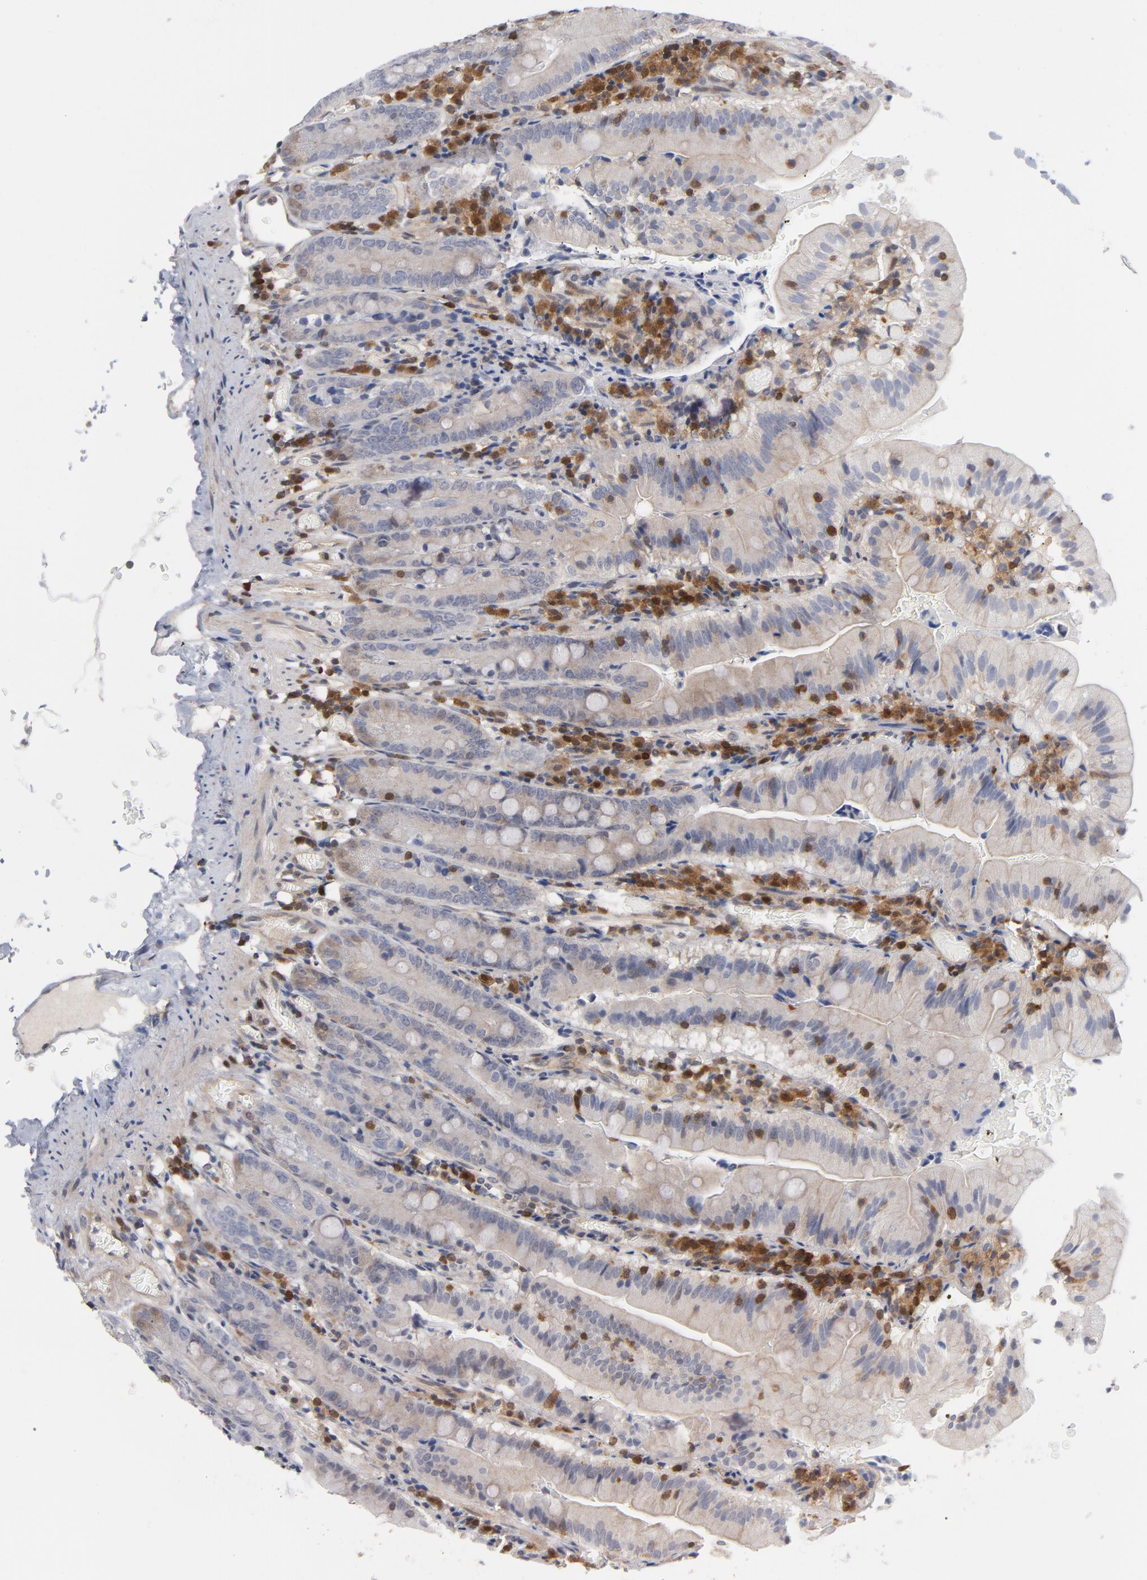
{"staining": {"intensity": "negative", "quantity": "none", "location": "none"}, "tissue": "small intestine", "cell_type": "Glandular cells", "image_type": "normal", "snomed": [{"axis": "morphology", "description": "Normal tissue, NOS"}, {"axis": "topography", "description": "Small intestine"}], "caption": "IHC micrograph of unremarkable small intestine: human small intestine stained with DAB (3,3'-diaminobenzidine) shows no significant protein positivity in glandular cells.", "gene": "TRADD", "patient": {"sex": "male", "age": 71}}